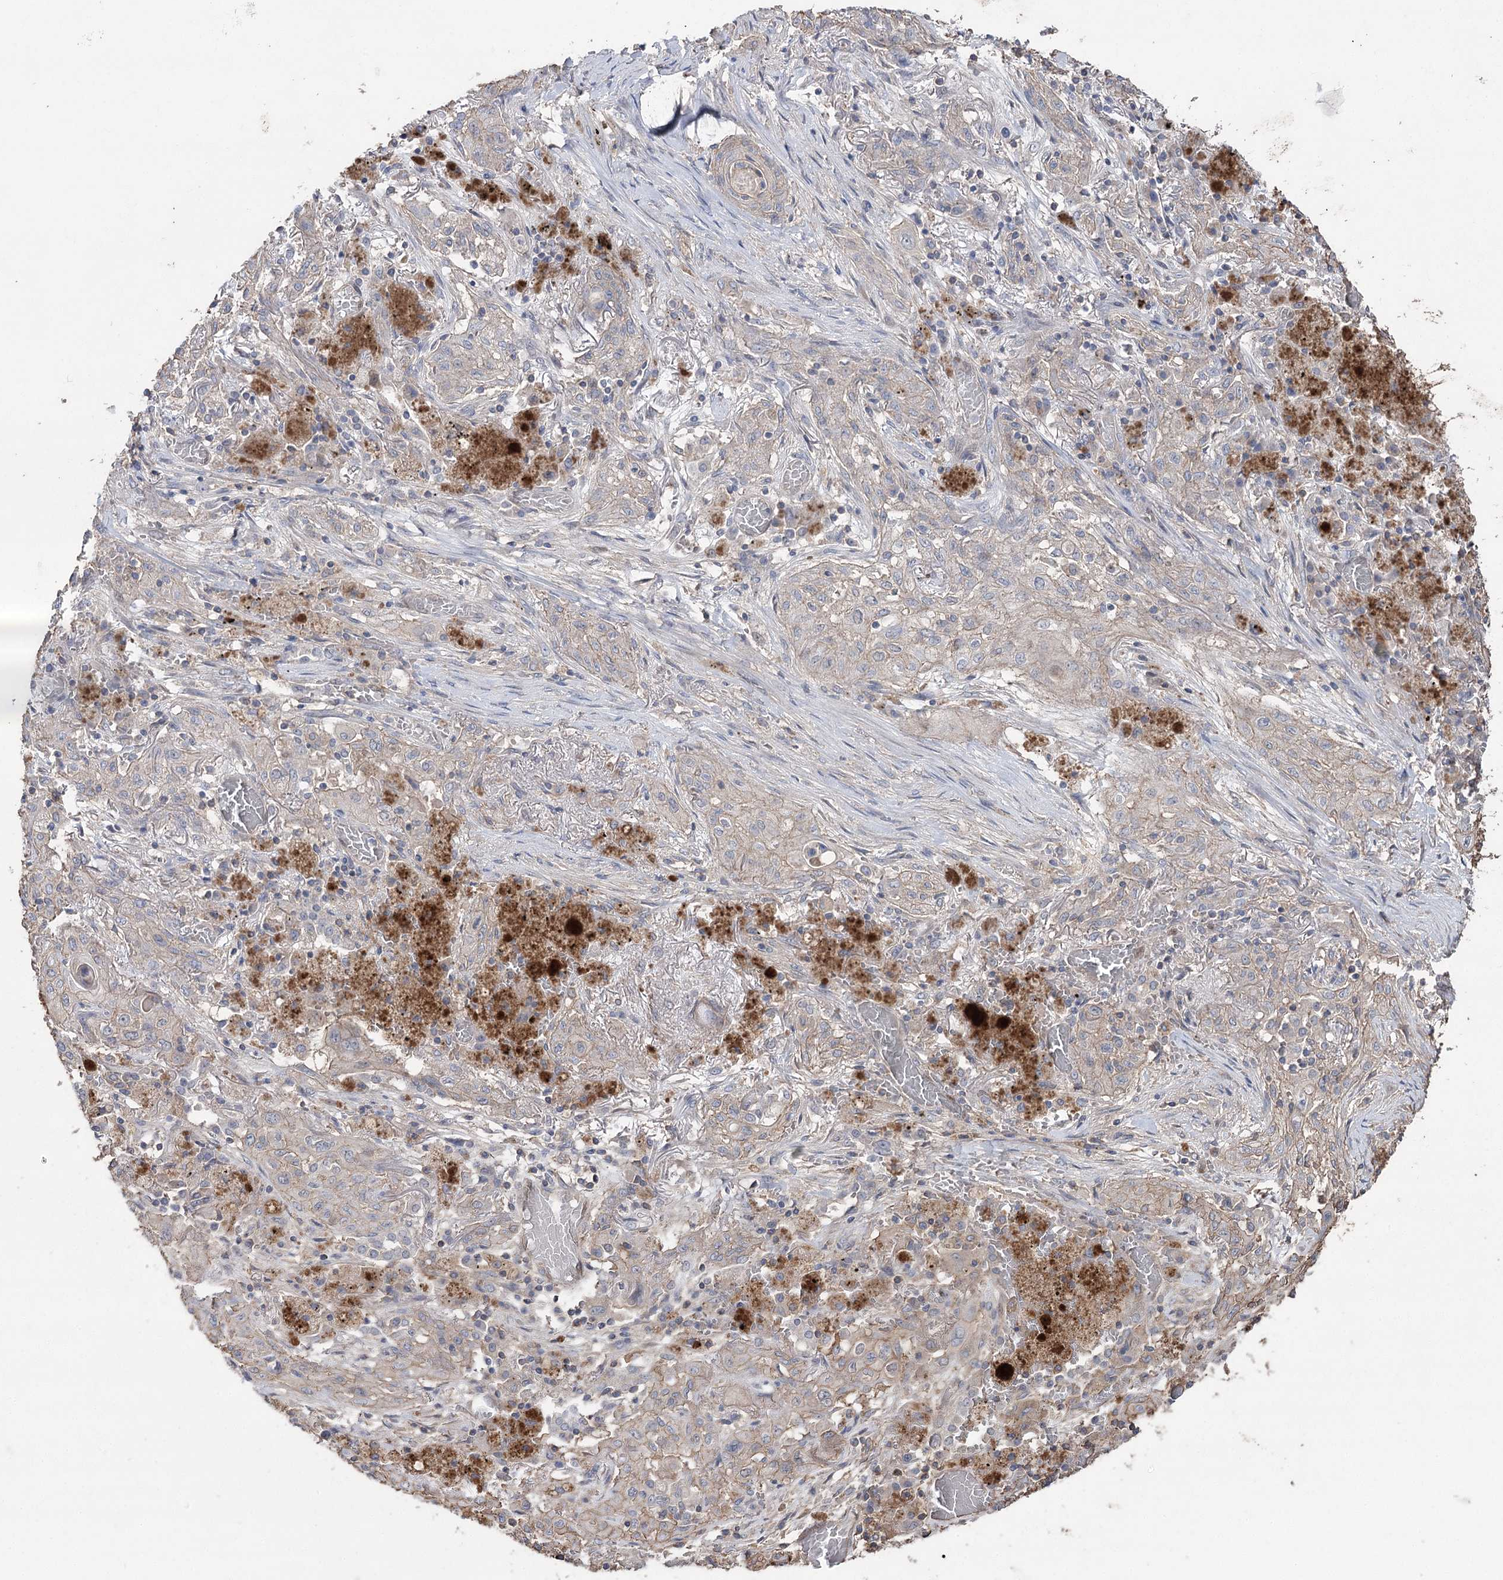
{"staining": {"intensity": "negative", "quantity": "none", "location": "none"}, "tissue": "lung cancer", "cell_type": "Tumor cells", "image_type": "cancer", "snomed": [{"axis": "morphology", "description": "Squamous cell carcinoma, NOS"}, {"axis": "topography", "description": "Lung"}], "caption": "This photomicrograph is of lung squamous cell carcinoma stained with immunohistochemistry (IHC) to label a protein in brown with the nuclei are counter-stained blue. There is no positivity in tumor cells.", "gene": "FAM13B", "patient": {"sex": "female", "age": 47}}